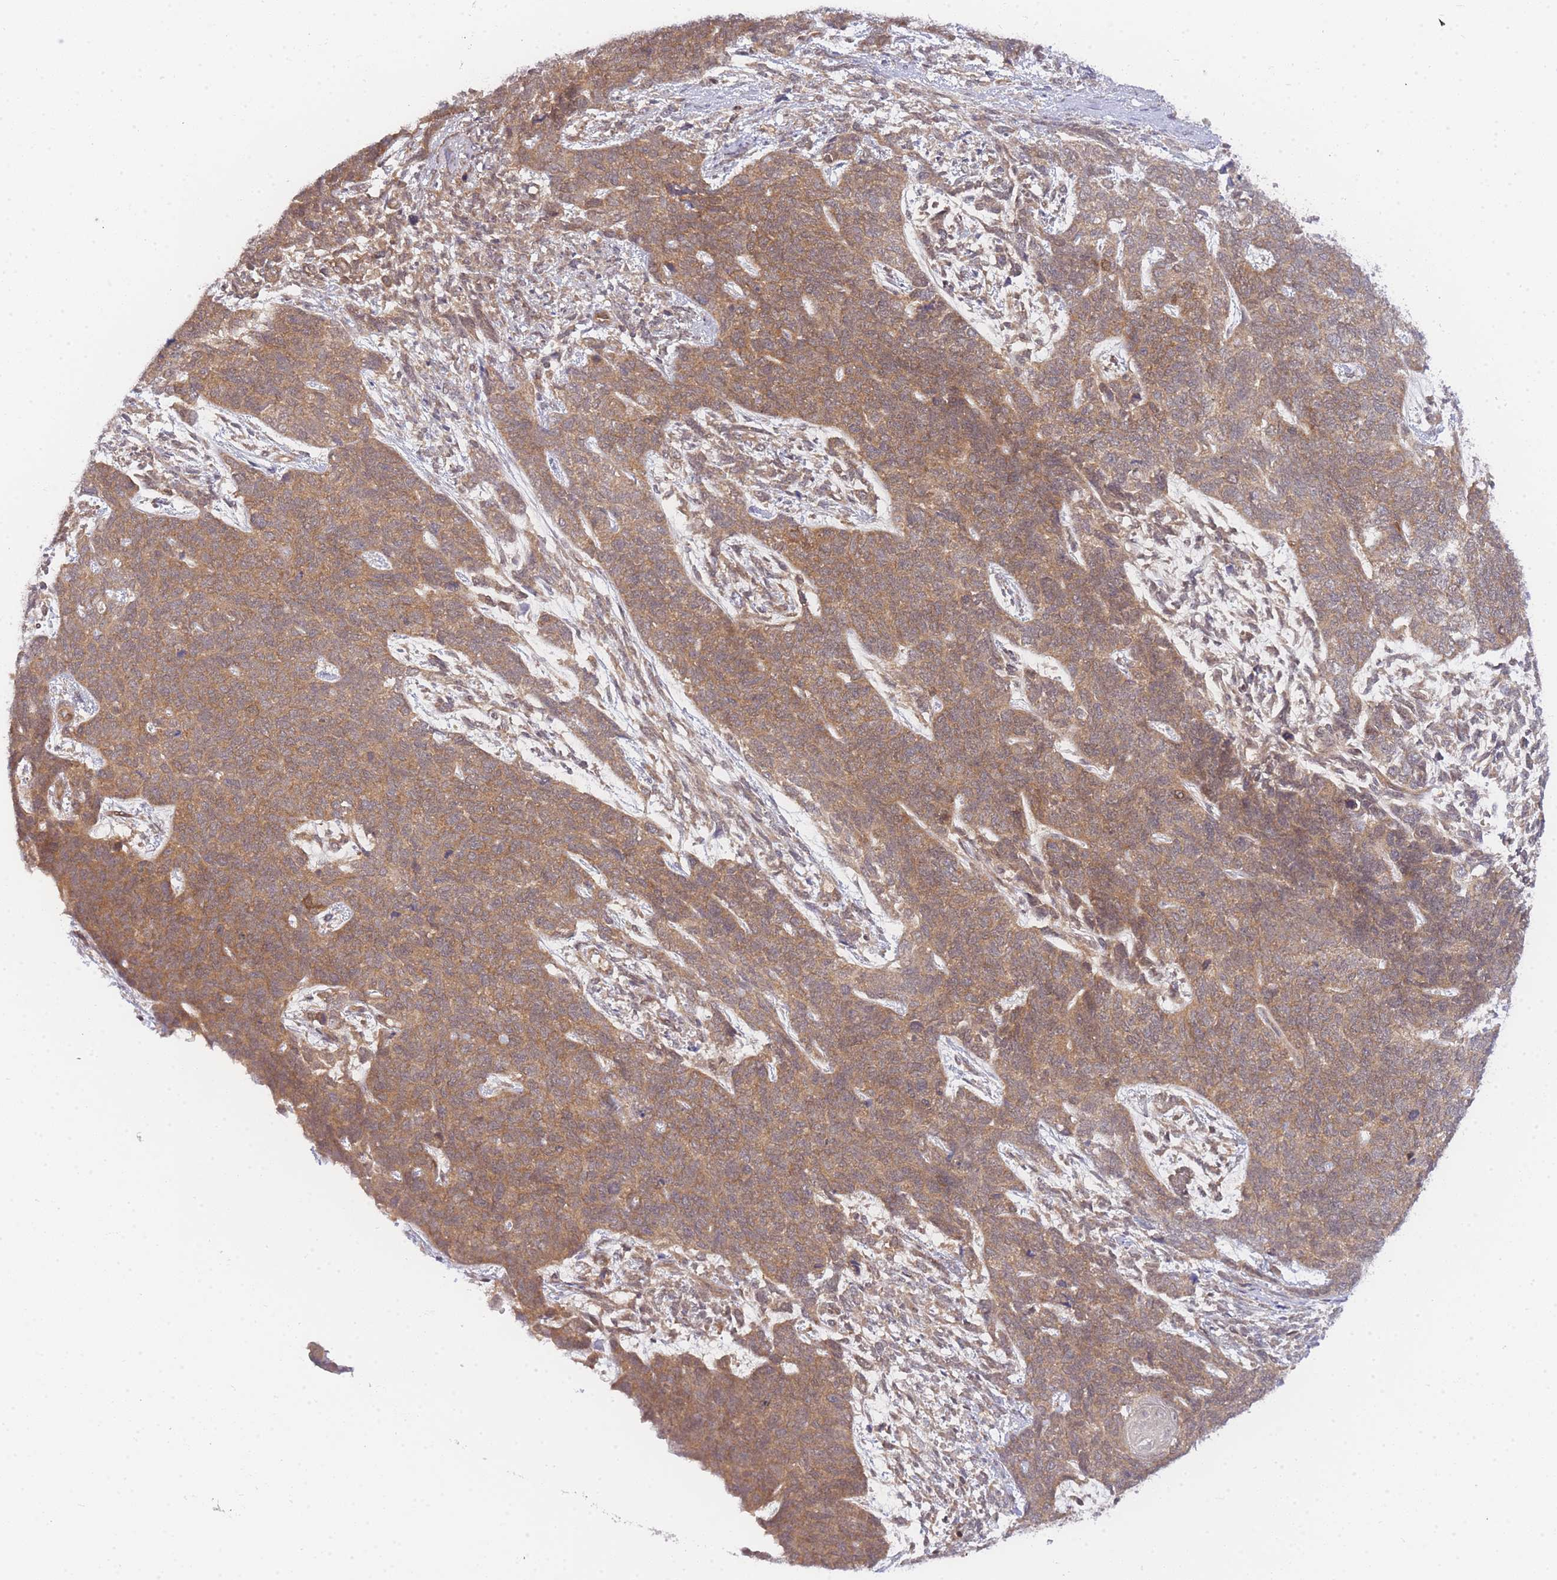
{"staining": {"intensity": "moderate", "quantity": ">75%", "location": "cytoplasmic/membranous"}, "tissue": "cervical cancer", "cell_type": "Tumor cells", "image_type": "cancer", "snomed": [{"axis": "morphology", "description": "Squamous cell carcinoma, NOS"}, {"axis": "topography", "description": "Cervix"}], "caption": "Tumor cells show medium levels of moderate cytoplasmic/membranous positivity in about >75% of cells in cervical cancer.", "gene": "KIAA1191", "patient": {"sex": "female", "age": 63}}